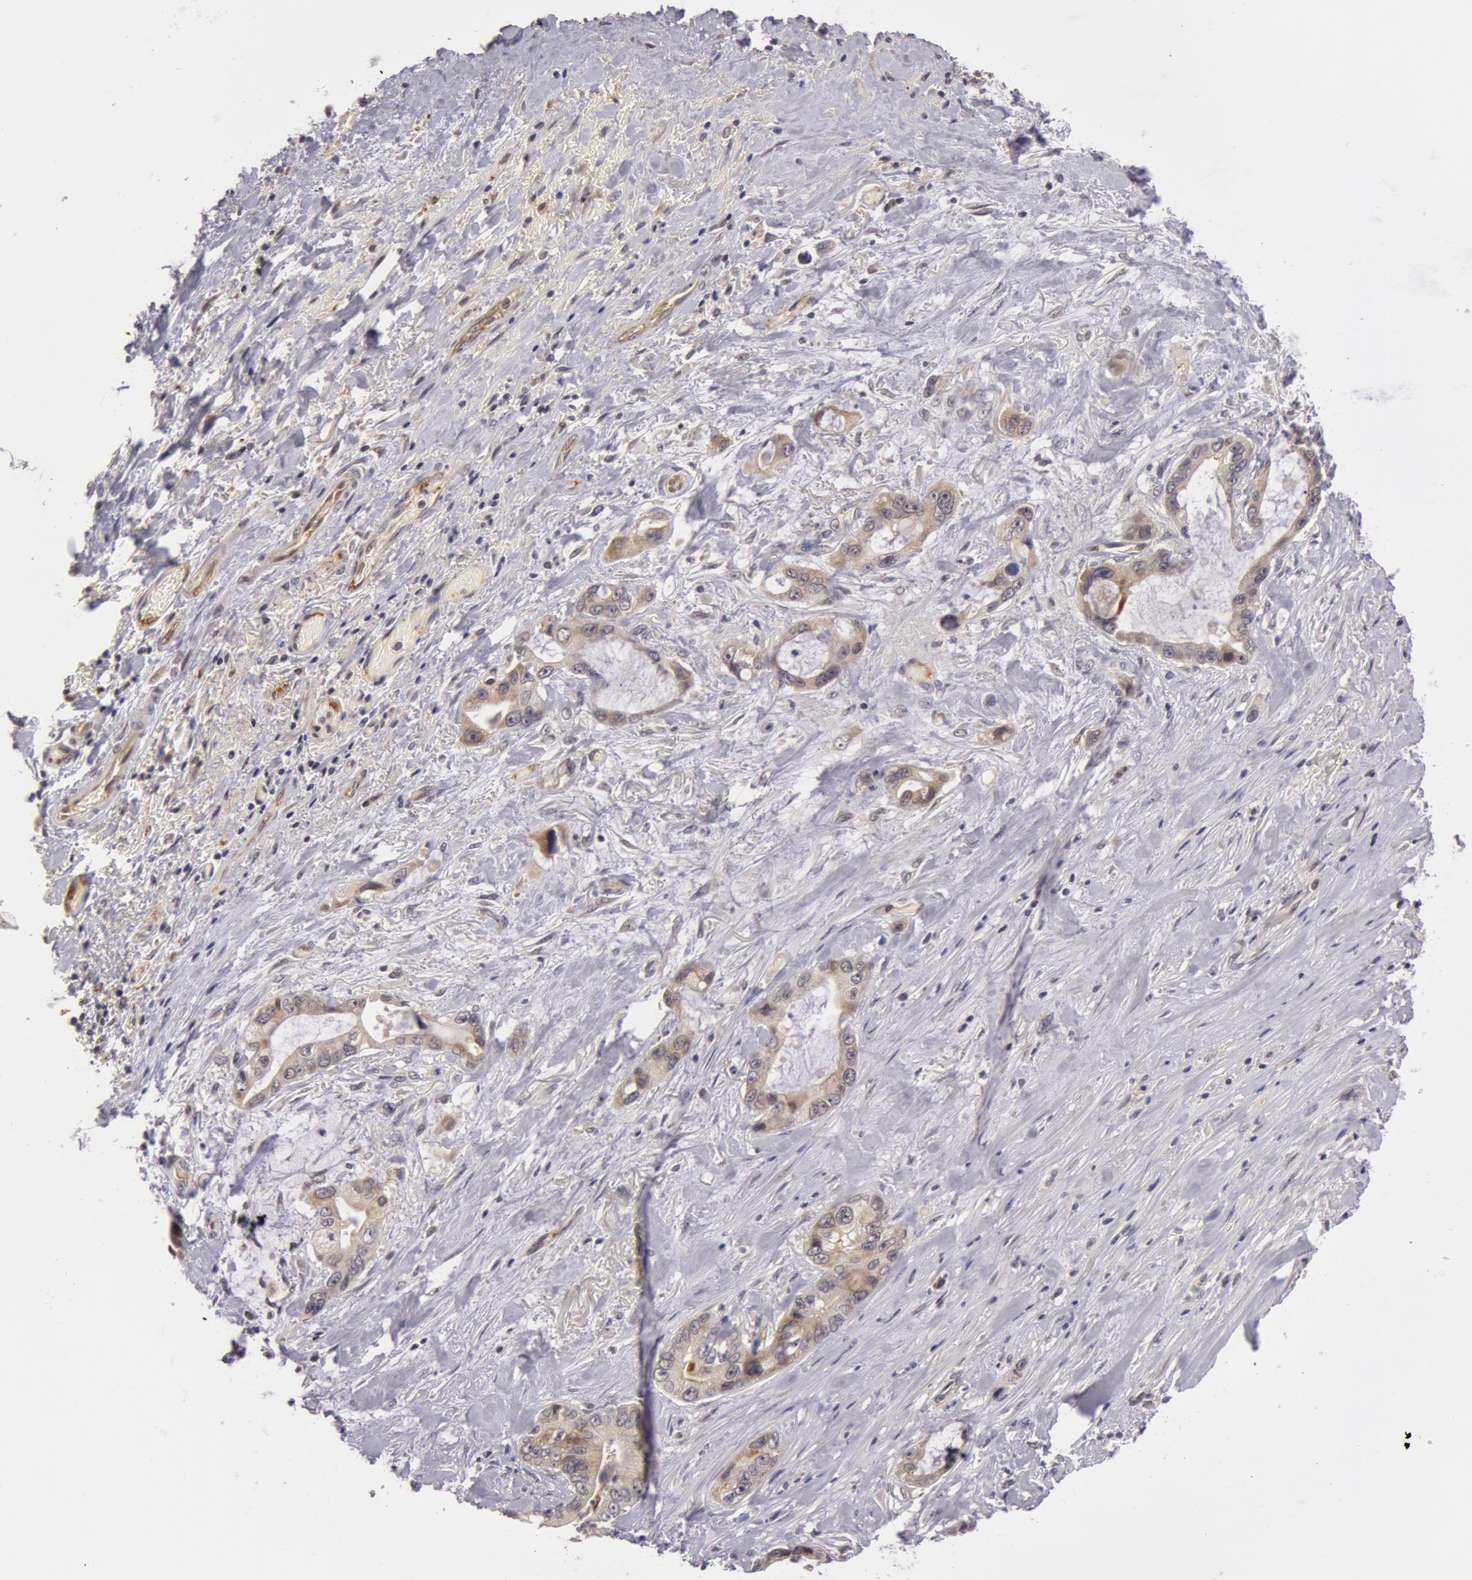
{"staining": {"intensity": "weak", "quantity": "25%-75%", "location": "cytoplasmic/membranous"}, "tissue": "pancreatic cancer", "cell_type": "Tumor cells", "image_type": "cancer", "snomed": [{"axis": "morphology", "description": "Adenocarcinoma, NOS"}, {"axis": "topography", "description": "Pancreas"}, {"axis": "topography", "description": "Stomach, upper"}], "caption": "Adenocarcinoma (pancreatic) stained with DAB (3,3'-diaminobenzidine) IHC shows low levels of weak cytoplasmic/membranous expression in approximately 25%-75% of tumor cells.", "gene": "SYTL4", "patient": {"sex": "male", "age": 77}}